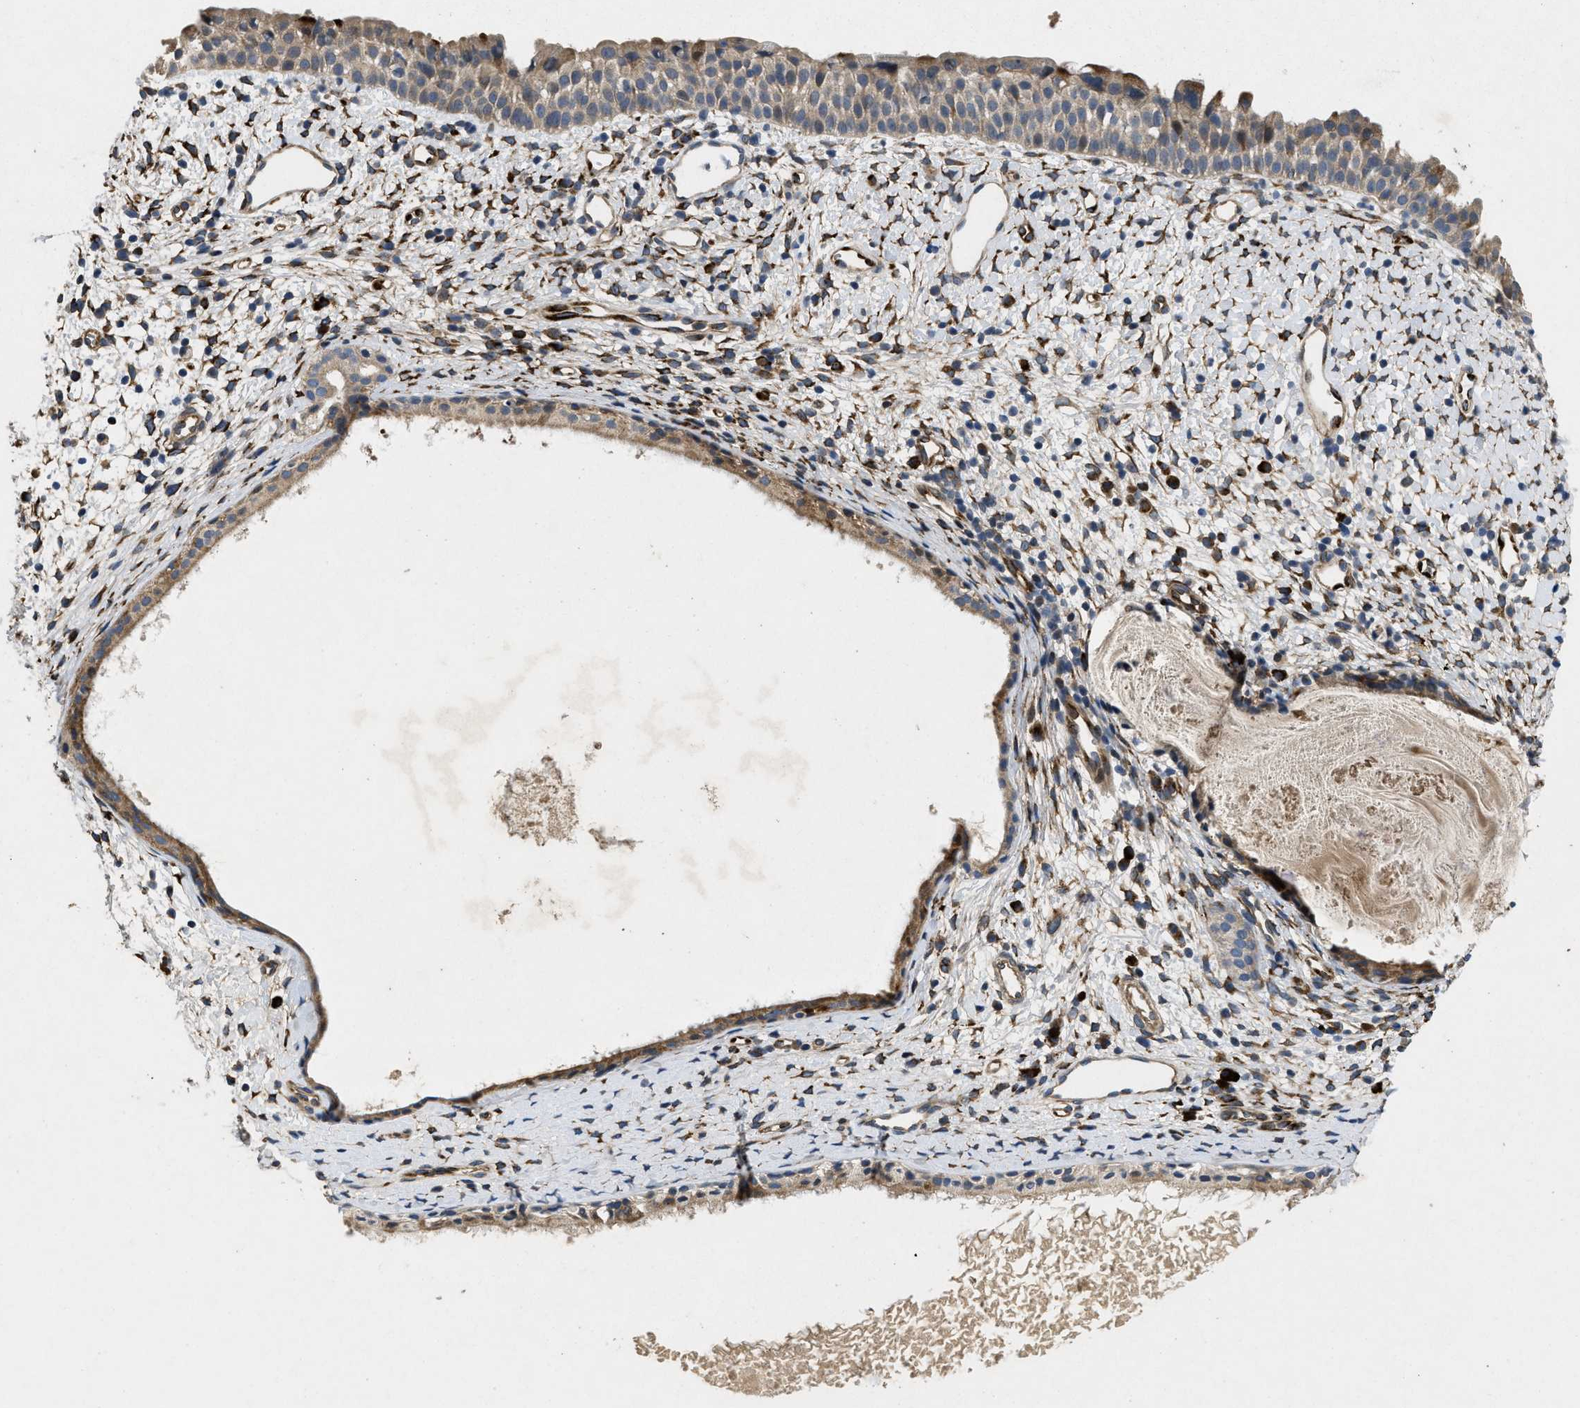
{"staining": {"intensity": "strong", "quantity": "25%-75%", "location": "cytoplasmic/membranous,nuclear"}, "tissue": "nasopharynx", "cell_type": "Respiratory epithelial cells", "image_type": "normal", "snomed": [{"axis": "morphology", "description": "Normal tissue, NOS"}, {"axis": "topography", "description": "Nasopharynx"}], "caption": "The histopathology image shows immunohistochemical staining of unremarkable nasopharynx. There is strong cytoplasmic/membranous,nuclear staining is appreciated in about 25%-75% of respiratory epithelial cells. Ihc stains the protein in brown and the nuclei are stained blue.", "gene": "HSPA12B", "patient": {"sex": "male", "age": 22}}